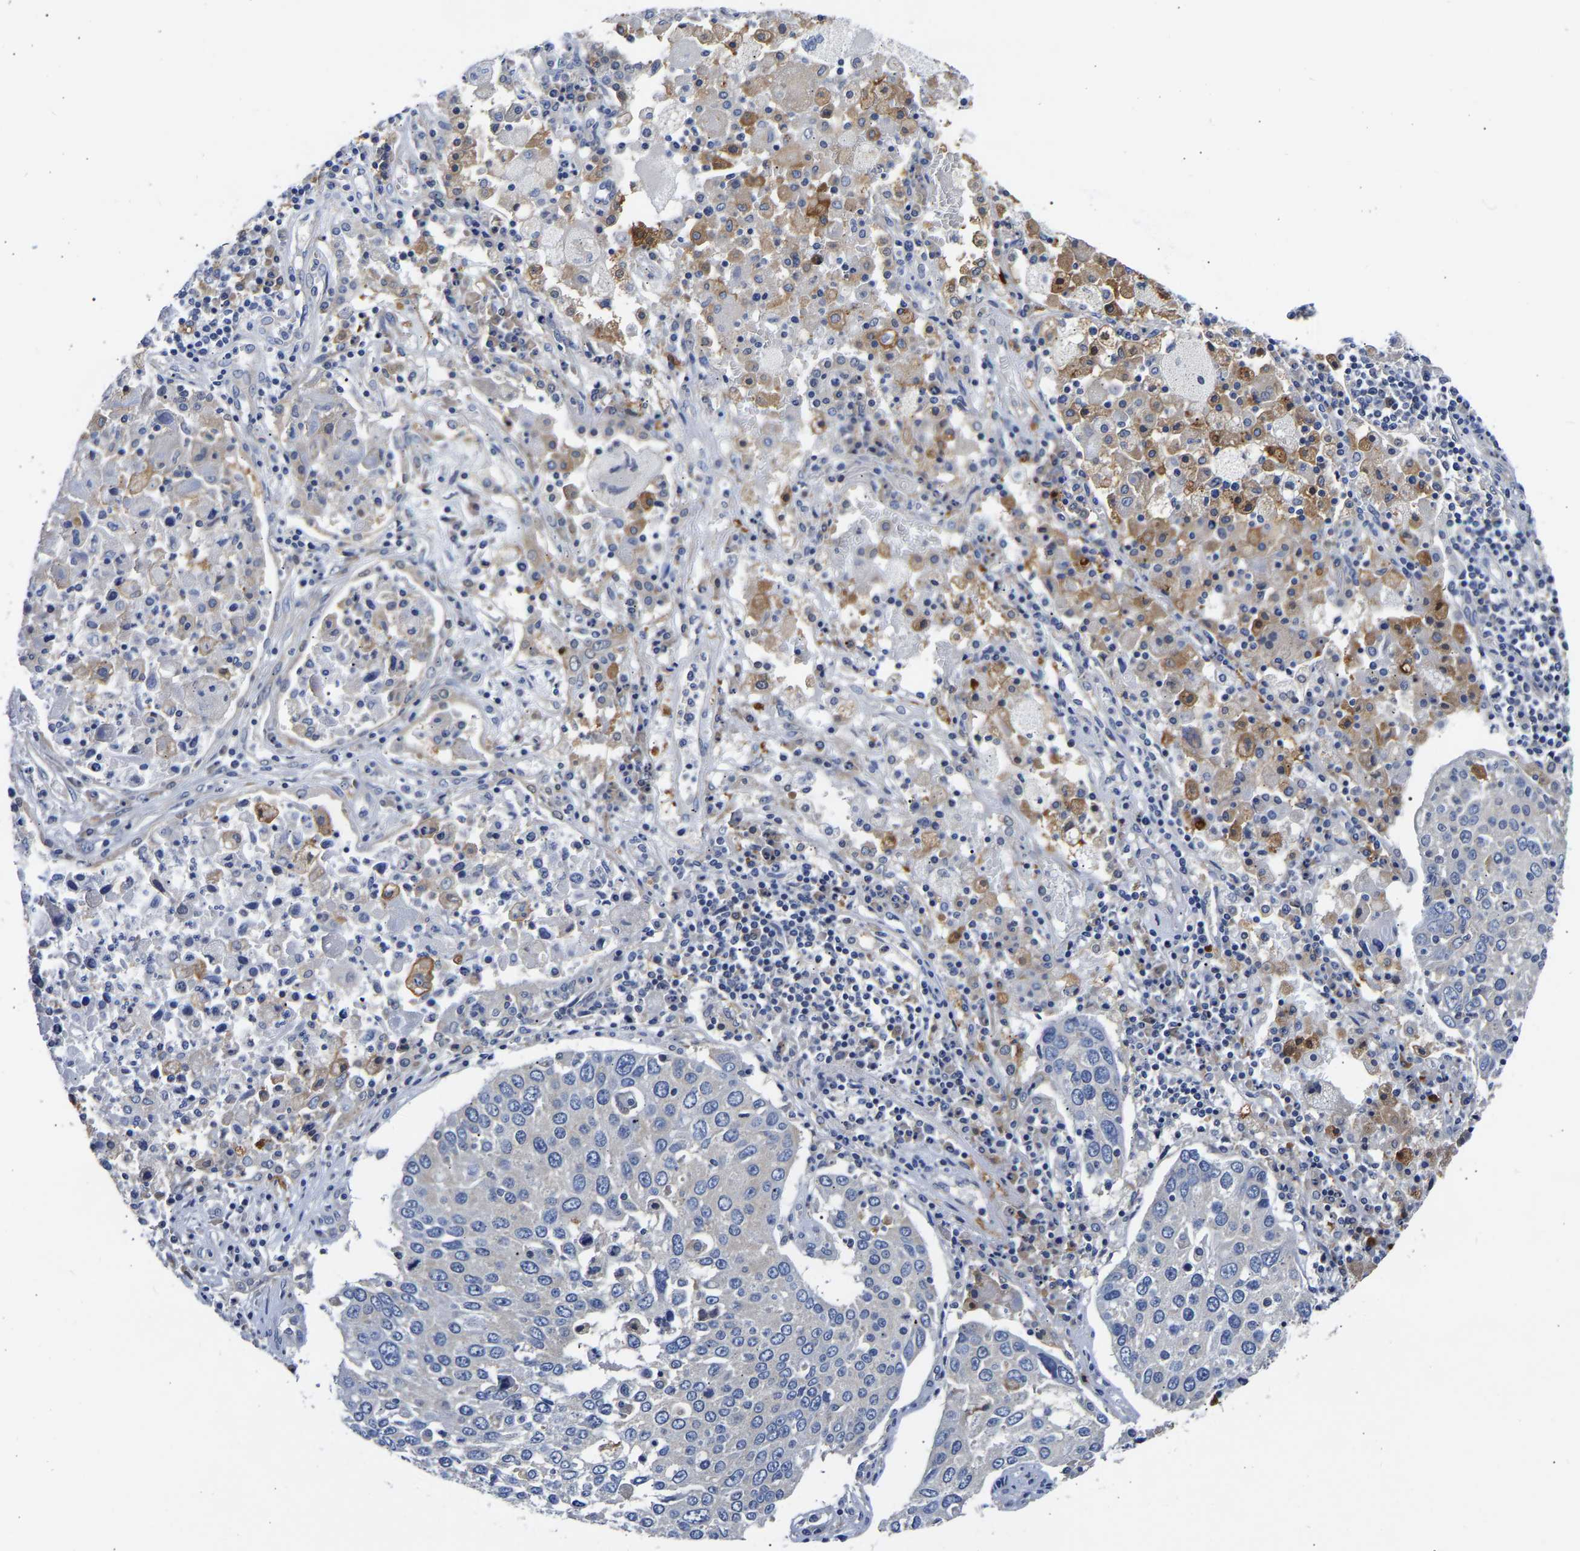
{"staining": {"intensity": "negative", "quantity": "none", "location": "none"}, "tissue": "lung cancer", "cell_type": "Tumor cells", "image_type": "cancer", "snomed": [{"axis": "morphology", "description": "Squamous cell carcinoma, NOS"}, {"axis": "topography", "description": "Lung"}], "caption": "High magnification brightfield microscopy of lung cancer (squamous cell carcinoma) stained with DAB (3,3'-diaminobenzidine) (brown) and counterstained with hematoxylin (blue): tumor cells show no significant expression.", "gene": "CCDC6", "patient": {"sex": "male", "age": 65}}